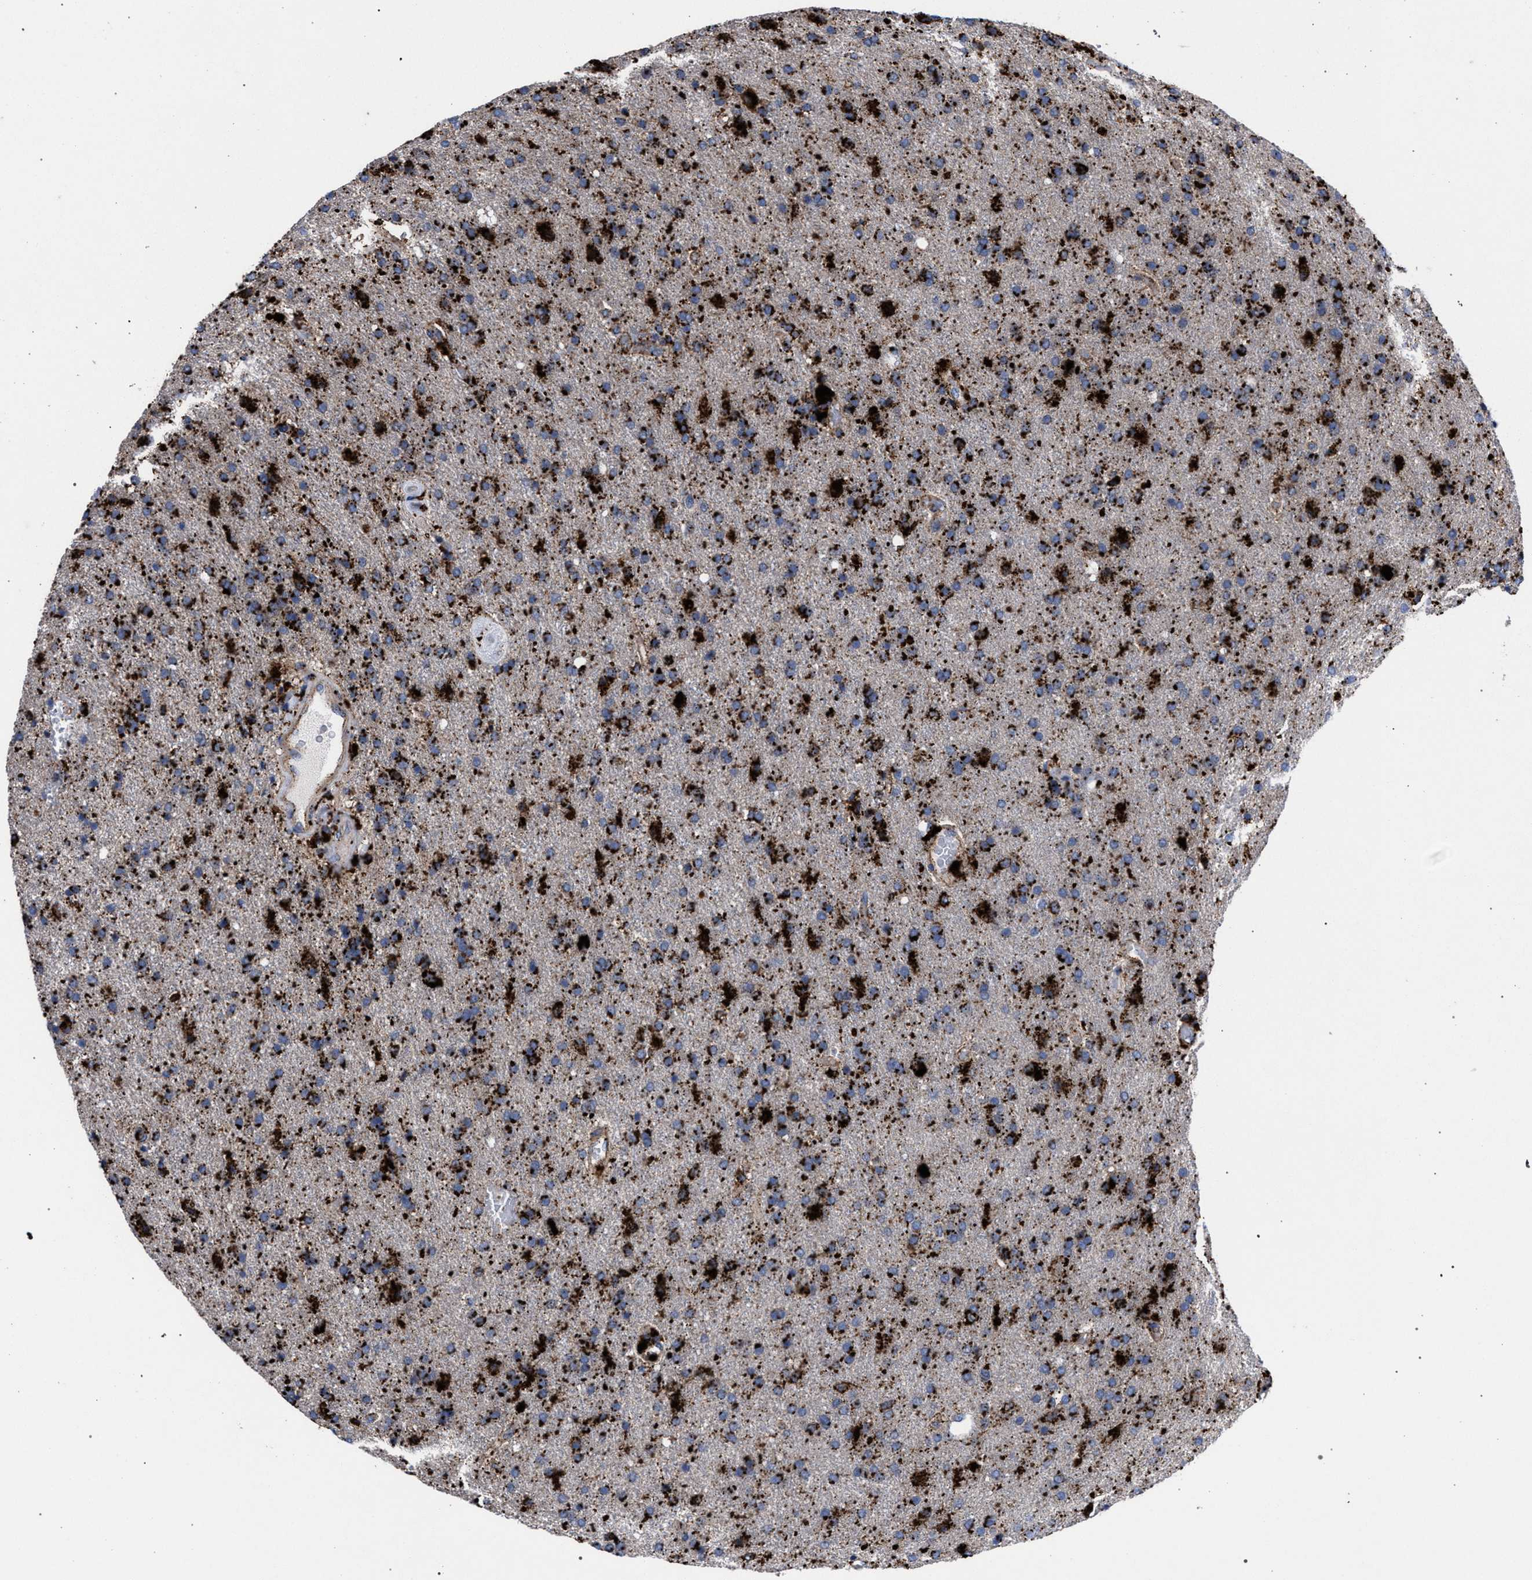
{"staining": {"intensity": "strong", "quantity": ">75%", "location": "cytoplasmic/membranous"}, "tissue": "glioma", "cell_type": "Tumor cells", "image_type": "cancer", "snomed": [{"axis": "morphology", "description": "Glioma, malignant, High grade"}, {"axis": "topography", "description": "Brain"}], "caption": "Protein positivity by IHC exhibits strong cytoplasmic/membranous expression in about >75% of tumor cells in malignant high-grade glioma. The protein of interest is stained brown, and the nuclei are stained in blue (DAB IHC with brightfield microscopy, high magnification).", "gene": "PPT1", "patient": {"sex": "male", "age": 72}}